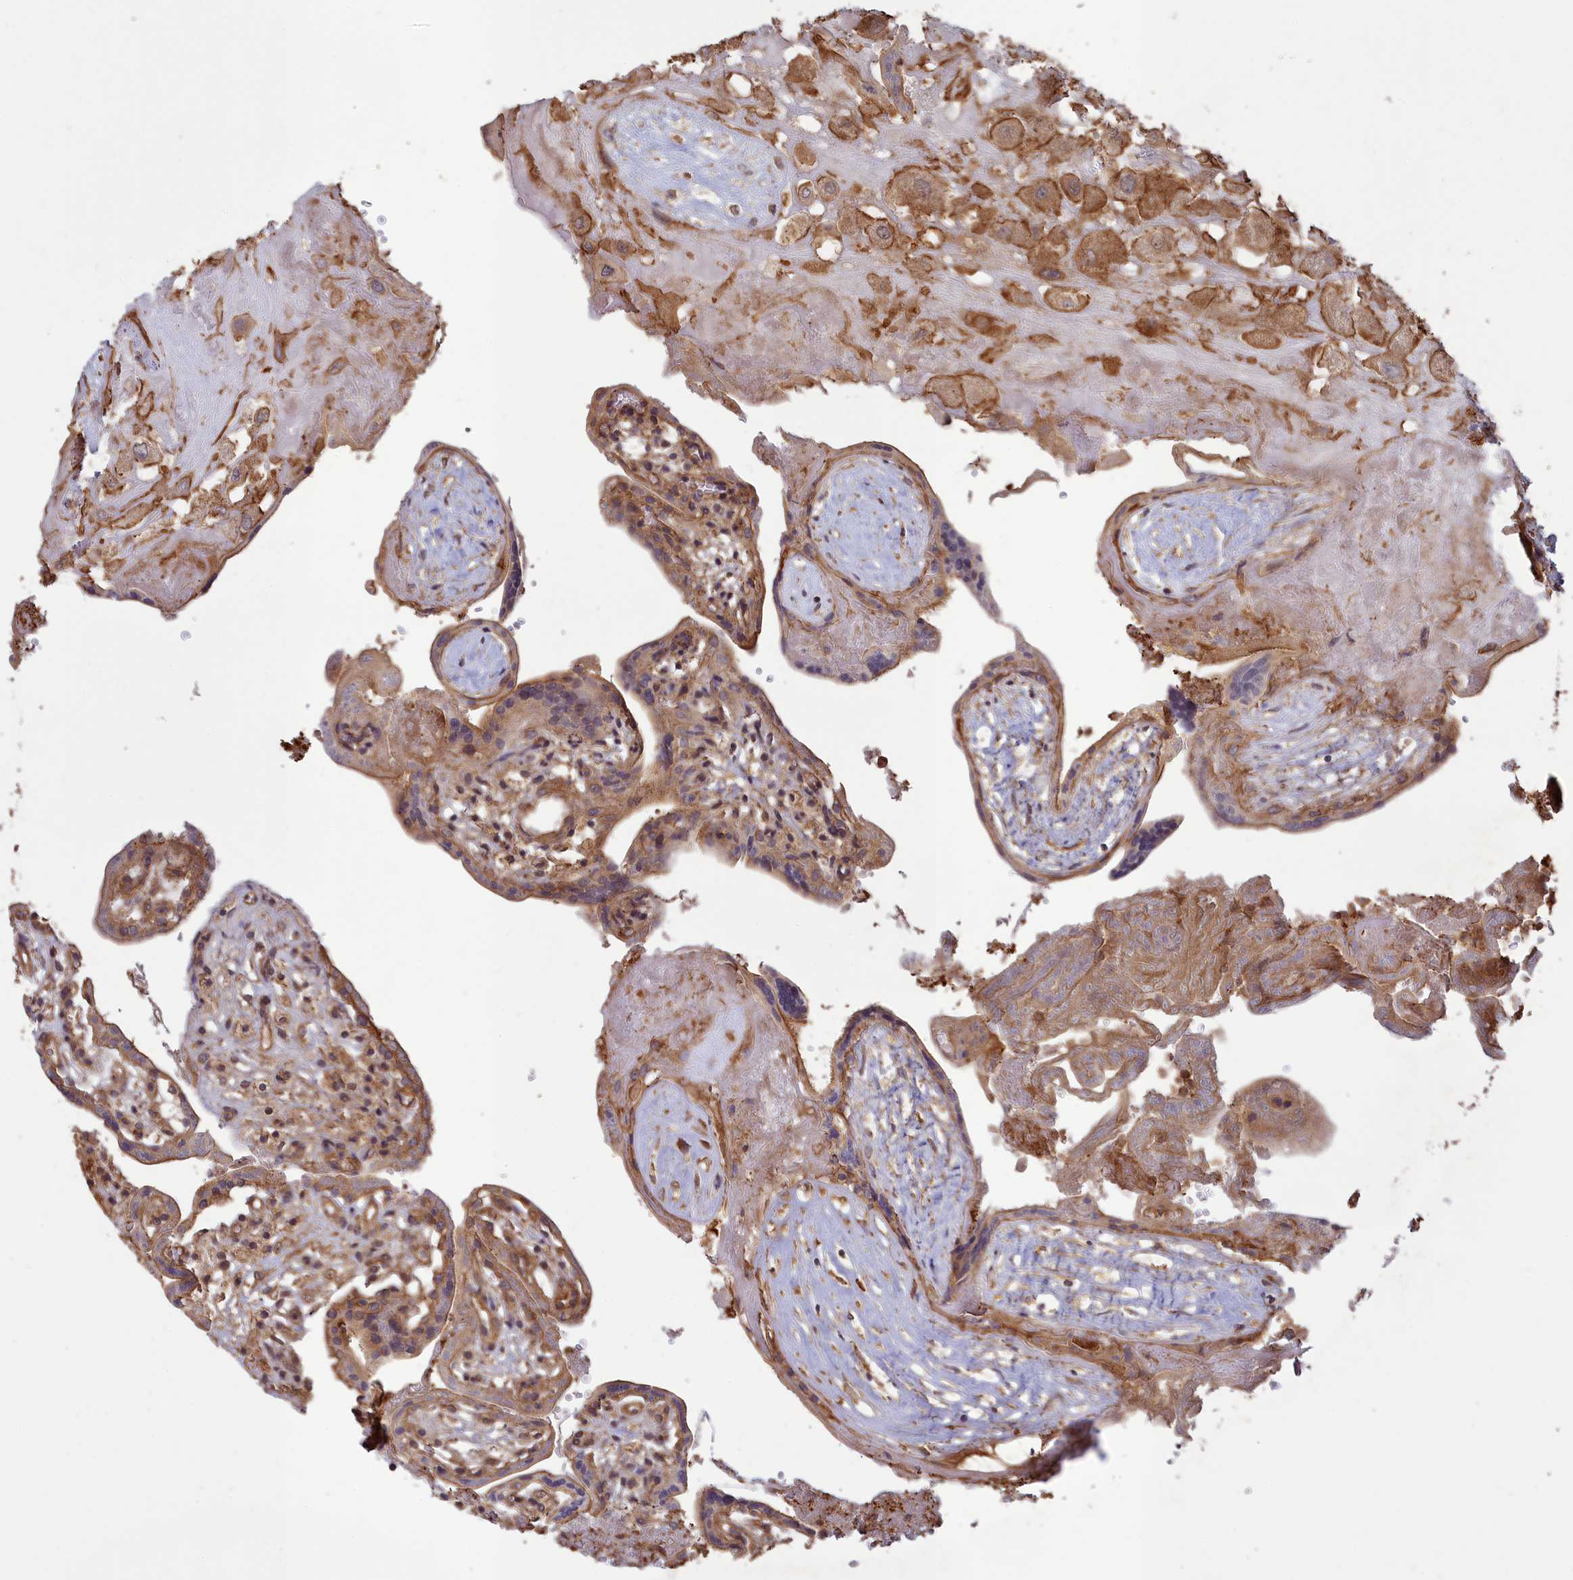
{"staining": {"intensity": "moderate", "quantity": ">75%", "location": "cytoplasmic/membranous"}, "tissue": "placenta", "cell_type": "Decidual cells", "image_type": "normal", "snomed": [{"axis": "morphology", "description": "Normal tissue, NOS"}, {"axis": "topography", "description": "Placenta"}], "caption": "Normal placenta was stained to show a protein in brown. There is medium levels of moderate cytoplasmic/membranous expression in about >75% of decidual cells.", "gene": "CCDC174", "patient": {"sex": "female", "age": 37}}